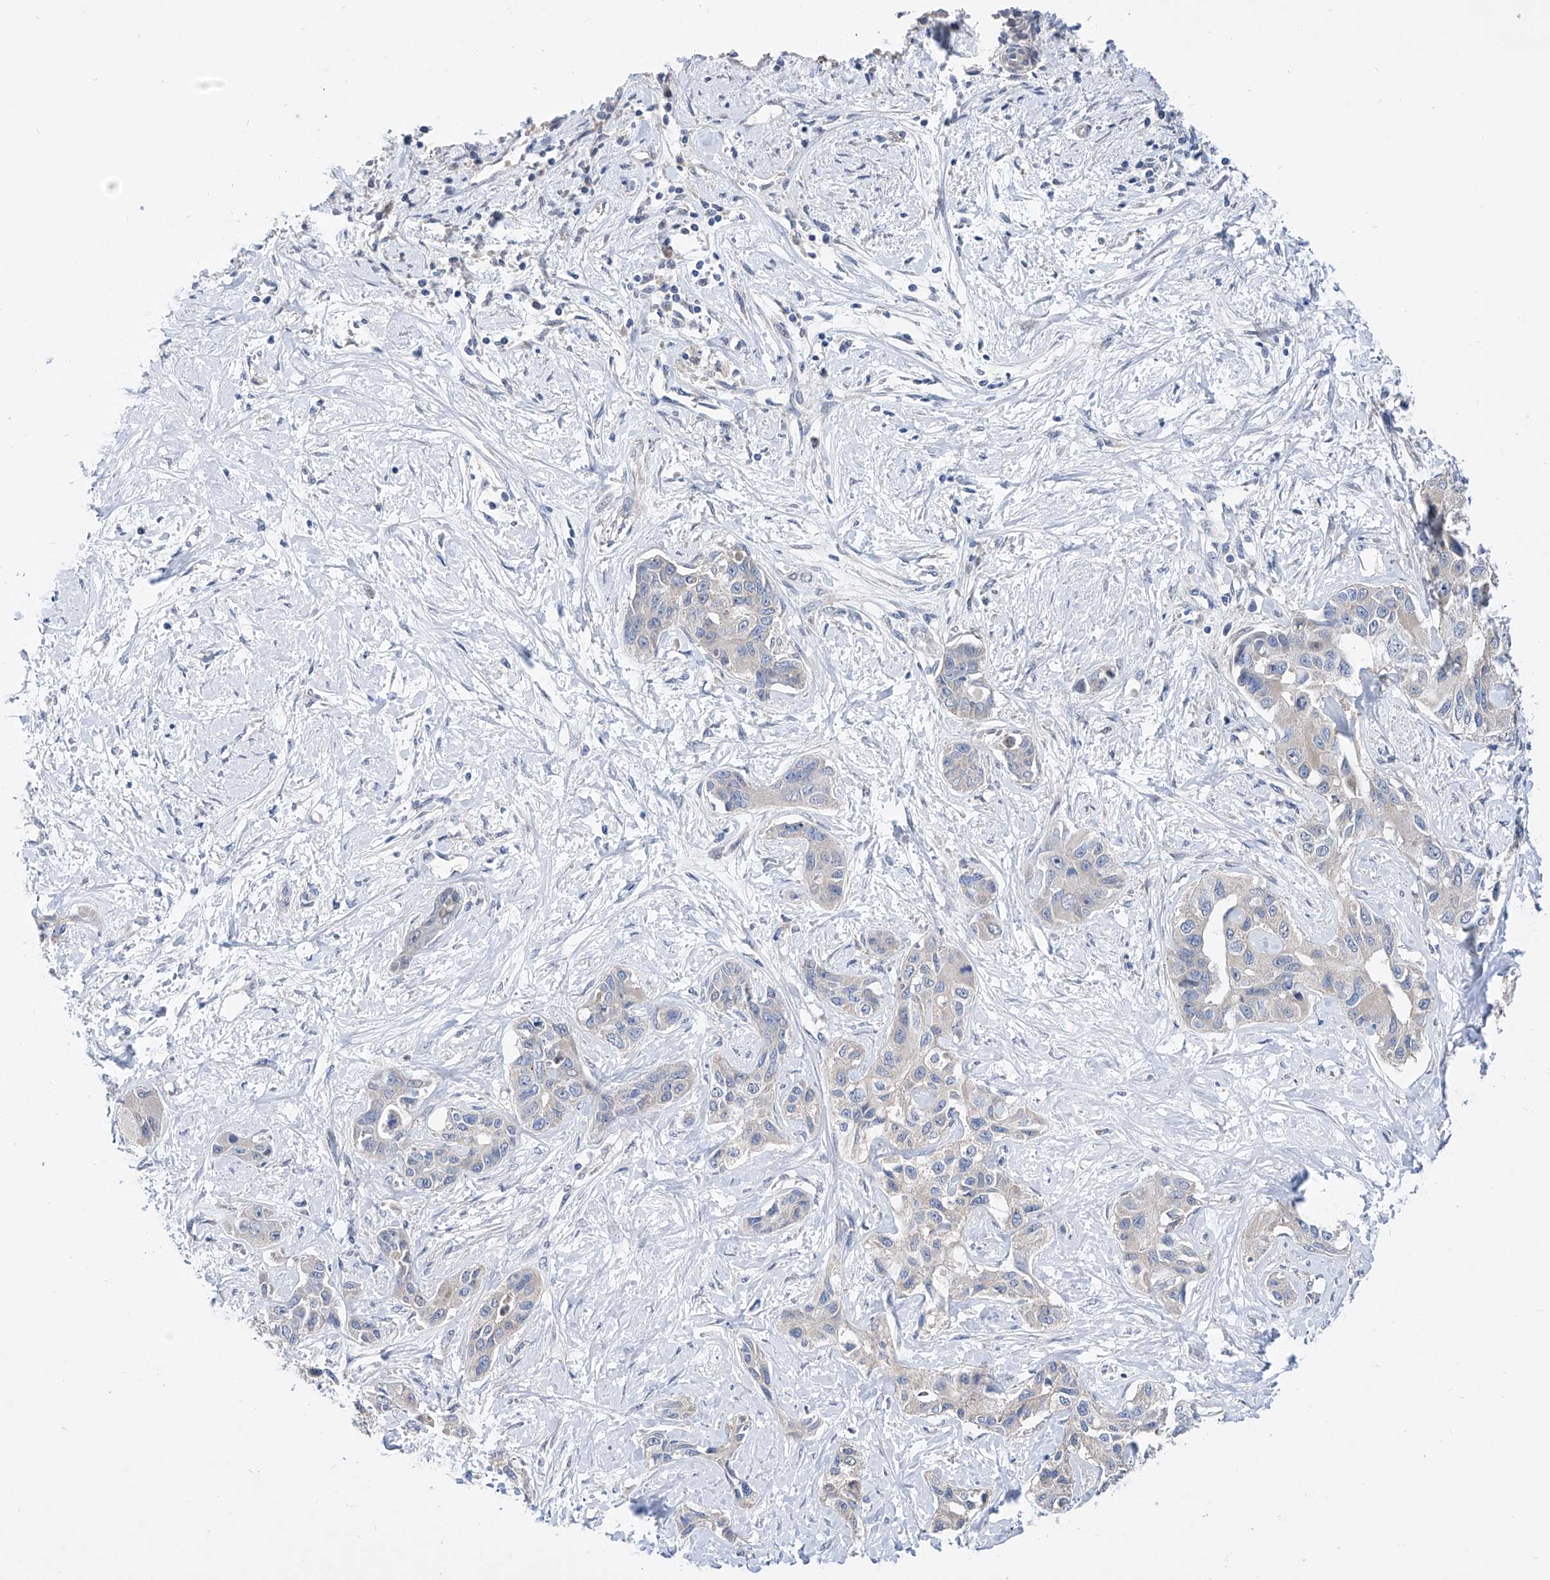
{"staining": {"intensity": "negative", "quantity": "none", "location": "none"}, "tissue": "liver cancer", "cell_type": "Tumor cells", "image_type": "cancer", "snomed": [{"axis": "morphology", "description": "Cholangiocarcinoma"}, {"axis": "topography", "description": "Liver"}], "caption": "High power microscopy histopathology image of an immunohistochemistry (IHC) micrograph of cholangiocarcinoma (liver), revealing no significant expression in tumor cells. (DAB (3,3'-diaminobenzidine) immunohistochemistry (IHC), high magnification).", "gene": "SRBD1", "patient": {"sex": "male", "age": 59}}